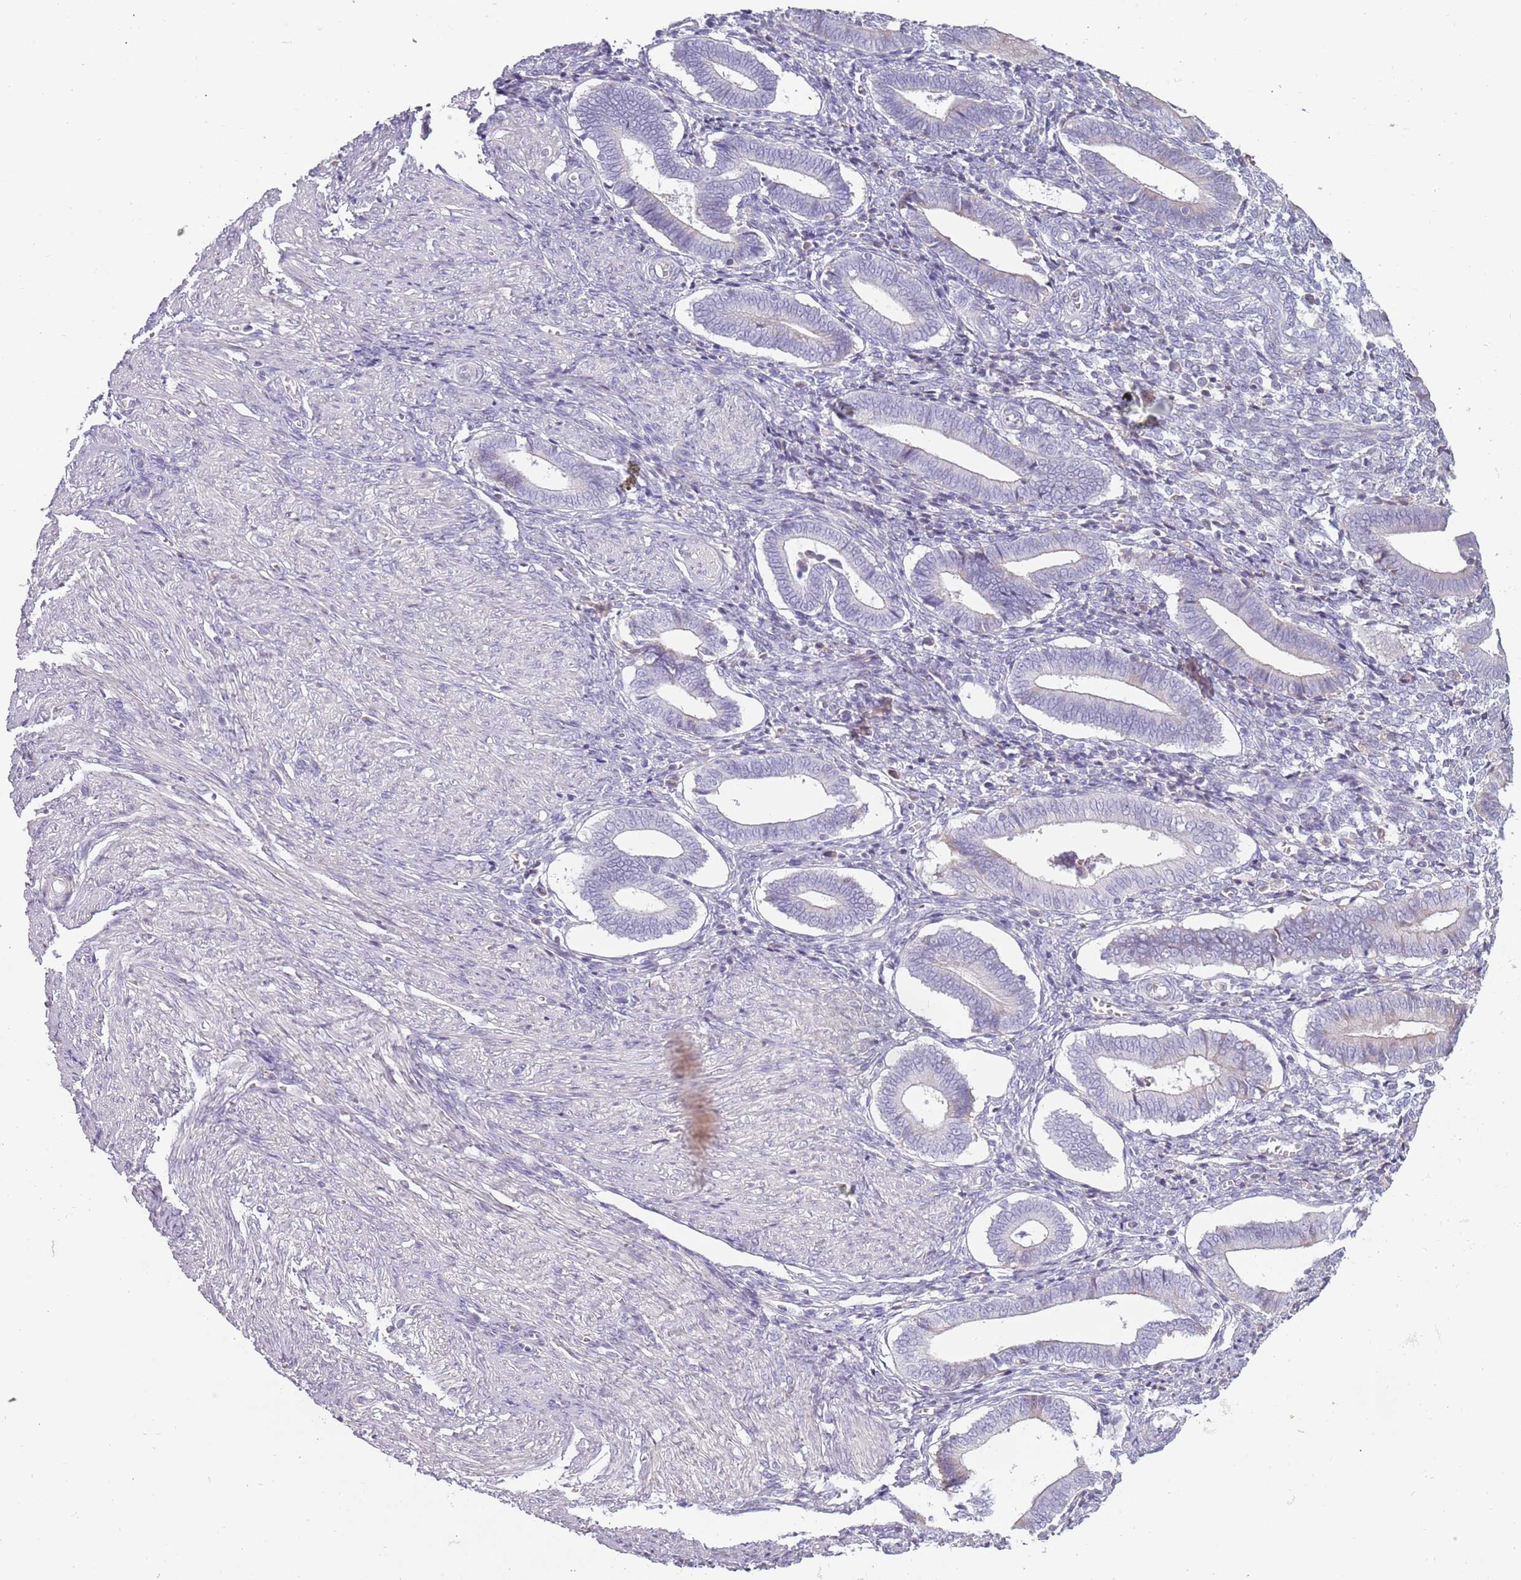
{"staining": {"intensity": "negative", "quantity": "none", "location": "none"}, "tissue": "endometrium", "cell_type": "Cells in endometrial stroma", "image_type": "normal", "snomed": [{"axis": "morphology", "description": "Normal tissue, NOS"}, {"axis": "topography", "description": "Other"}, {"axis": "topography", "description": "Endometrium"}], "caption": "Immunohistochemistry (IHC) of unremarkable endometrium reveals no positivity in cells in endometrial stroma.", "gene": "TNFRSF6B", "patient": {"sex": "female", "age": 44}}